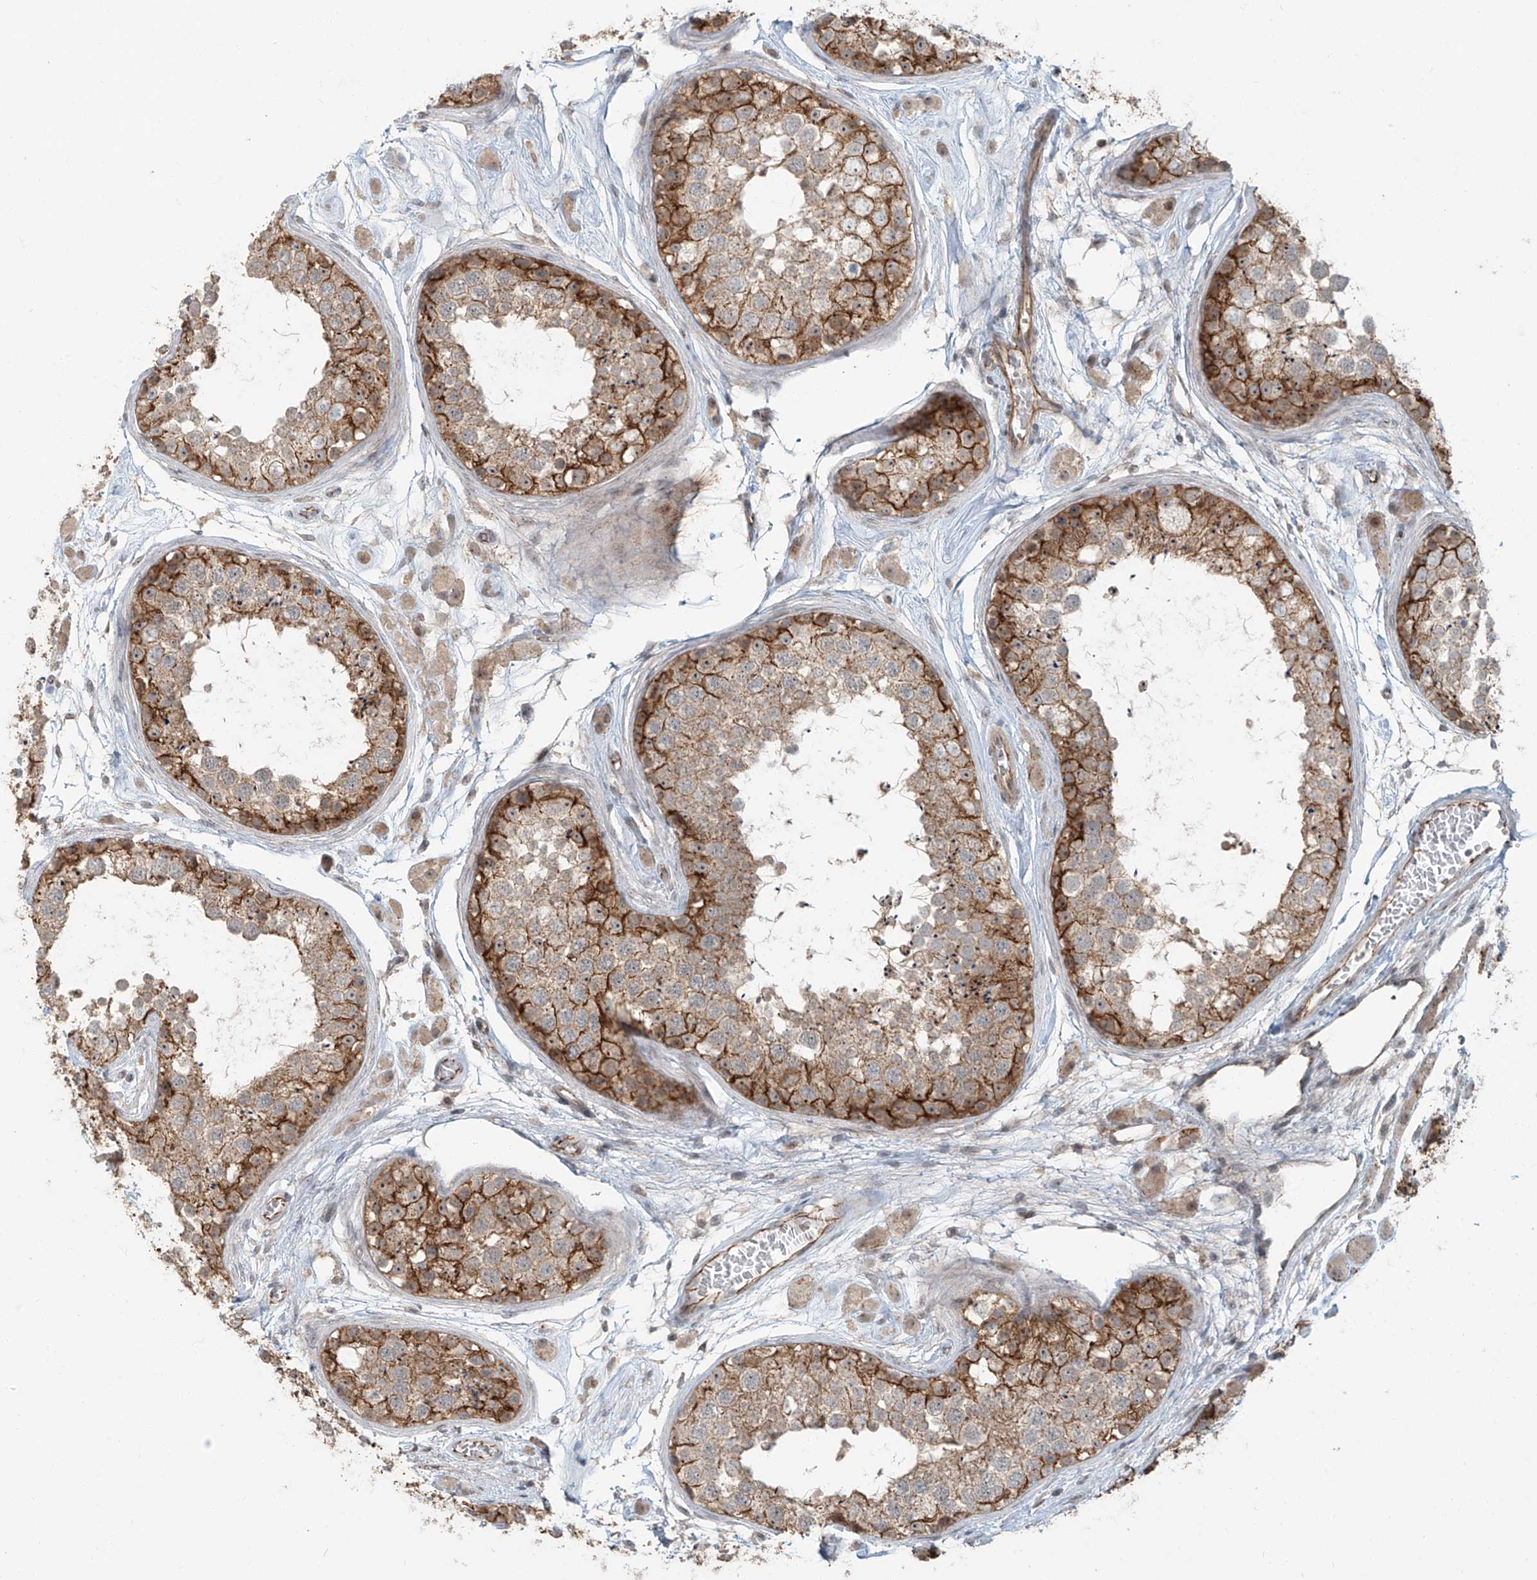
{"staining": {"intensity": "moderate", "quantity": ">75%", "location": "cytoplasmic/membranous"}, "tissue": "testis", "cell_type": "Cells in seminiferous ducts", "image_type": "normal", "snomed": [{"axis": "morphology", "description": "Normal tissue, NOS"}, {"axis": "topography", "description": "Testis"}], "caption": "Normal testis demonstrates moderate cytoplasmic/membranous positivity in about >75% of cells in seminiferous ducts, visualized by immunohistochemistry.", "gene": "ZNF16", "patient": {"sex": "male", "age": 25}}